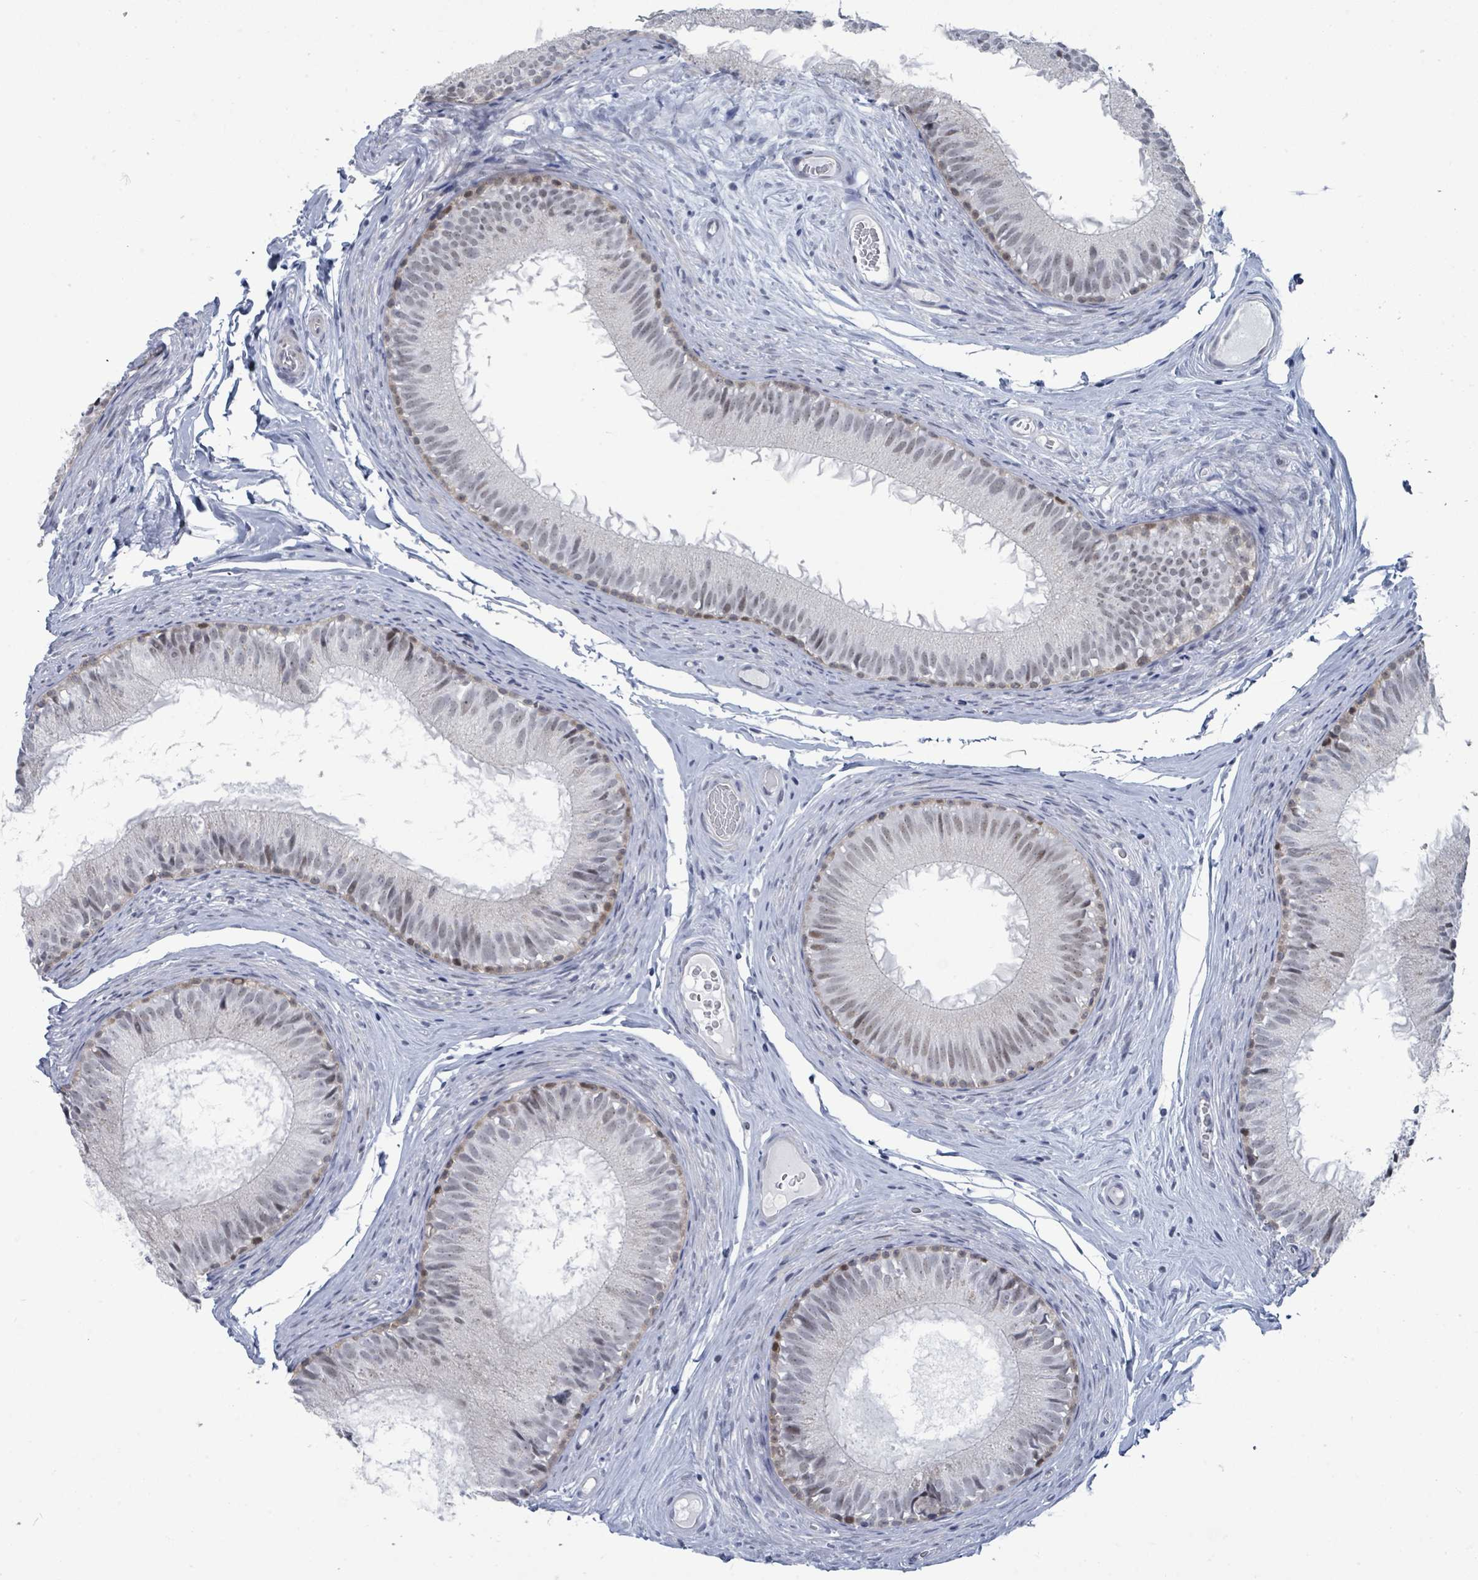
{"staining": {"intensity": "moderate", "quantity": "25%-75%", "location": "nuclear"}, "tissue": "epididymis", "cell_type": "Glandular cells", "image_type": "normal", "snomed": [{"axis": "morphology", "description": "Normal tissue, NOS"}, {"axis": "topography", "description": "Epididymis"}], "caption": "A photomicrograph of human epididymis stained for a protein demonstrates moderate nuclear brown staining in glandular cells.", "gene": "CT45A10", "patient": {"sex": "male", "age": 25}}